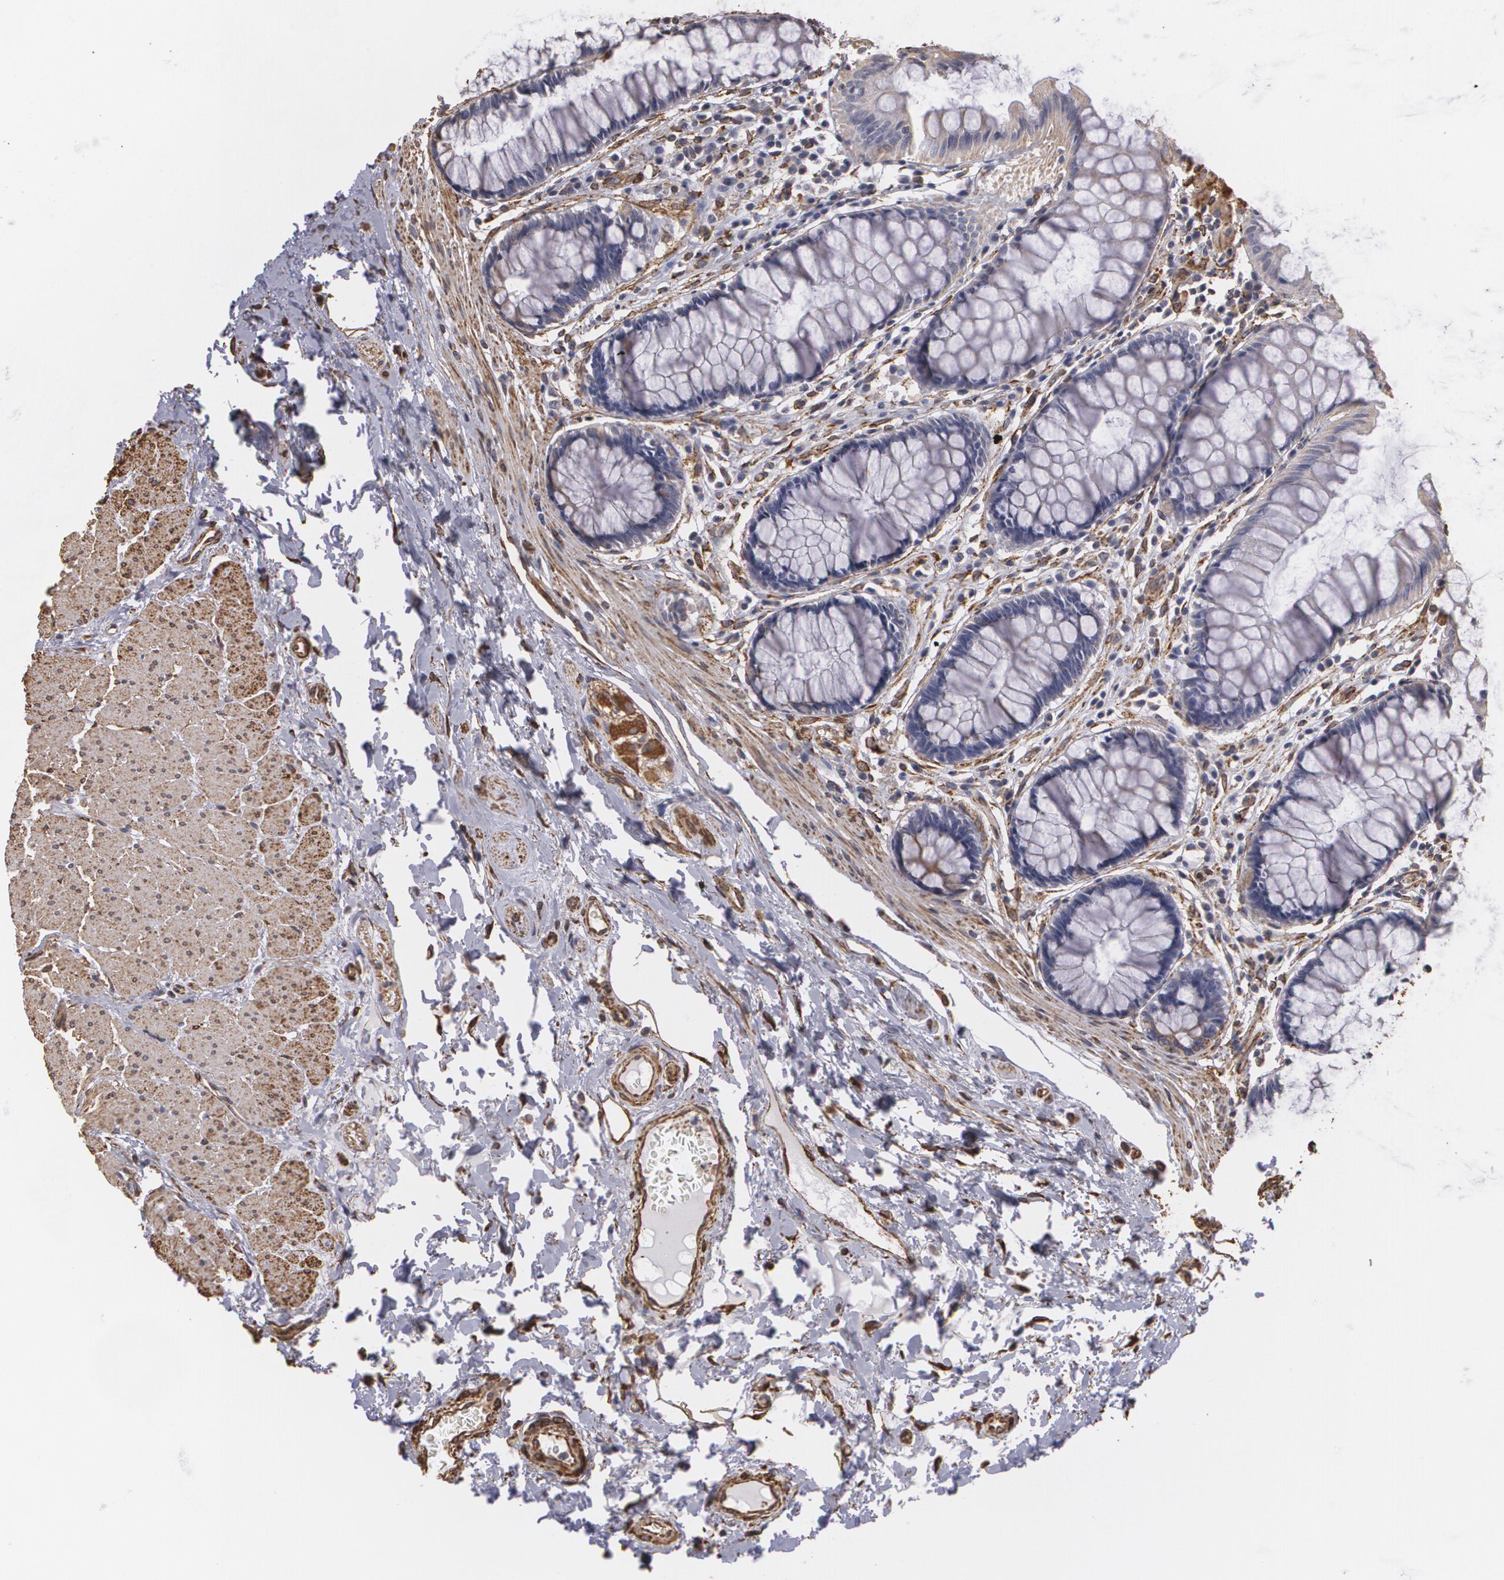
{"staining": {"intensity": "weak", "quantity": "25%-75%", "location": "cytoplasmic/membranous"}, "tissue": "rectum", "cell_type": "Glandular cells", "image_type": "normal", "snomed": [{"axis": "morphology", "description": "Normal tissue, NOS"}, {"axis": "topography", "description": "Rectum"}], "caption": "This micrograph exhibits IHC staining of normal rectum, with low weak cytoplasmic/membranous positivity in approximately 25%-75% of glandular cells.", "gene": "CYB5R3", "patient": {"sex": "male", "age": 77}}